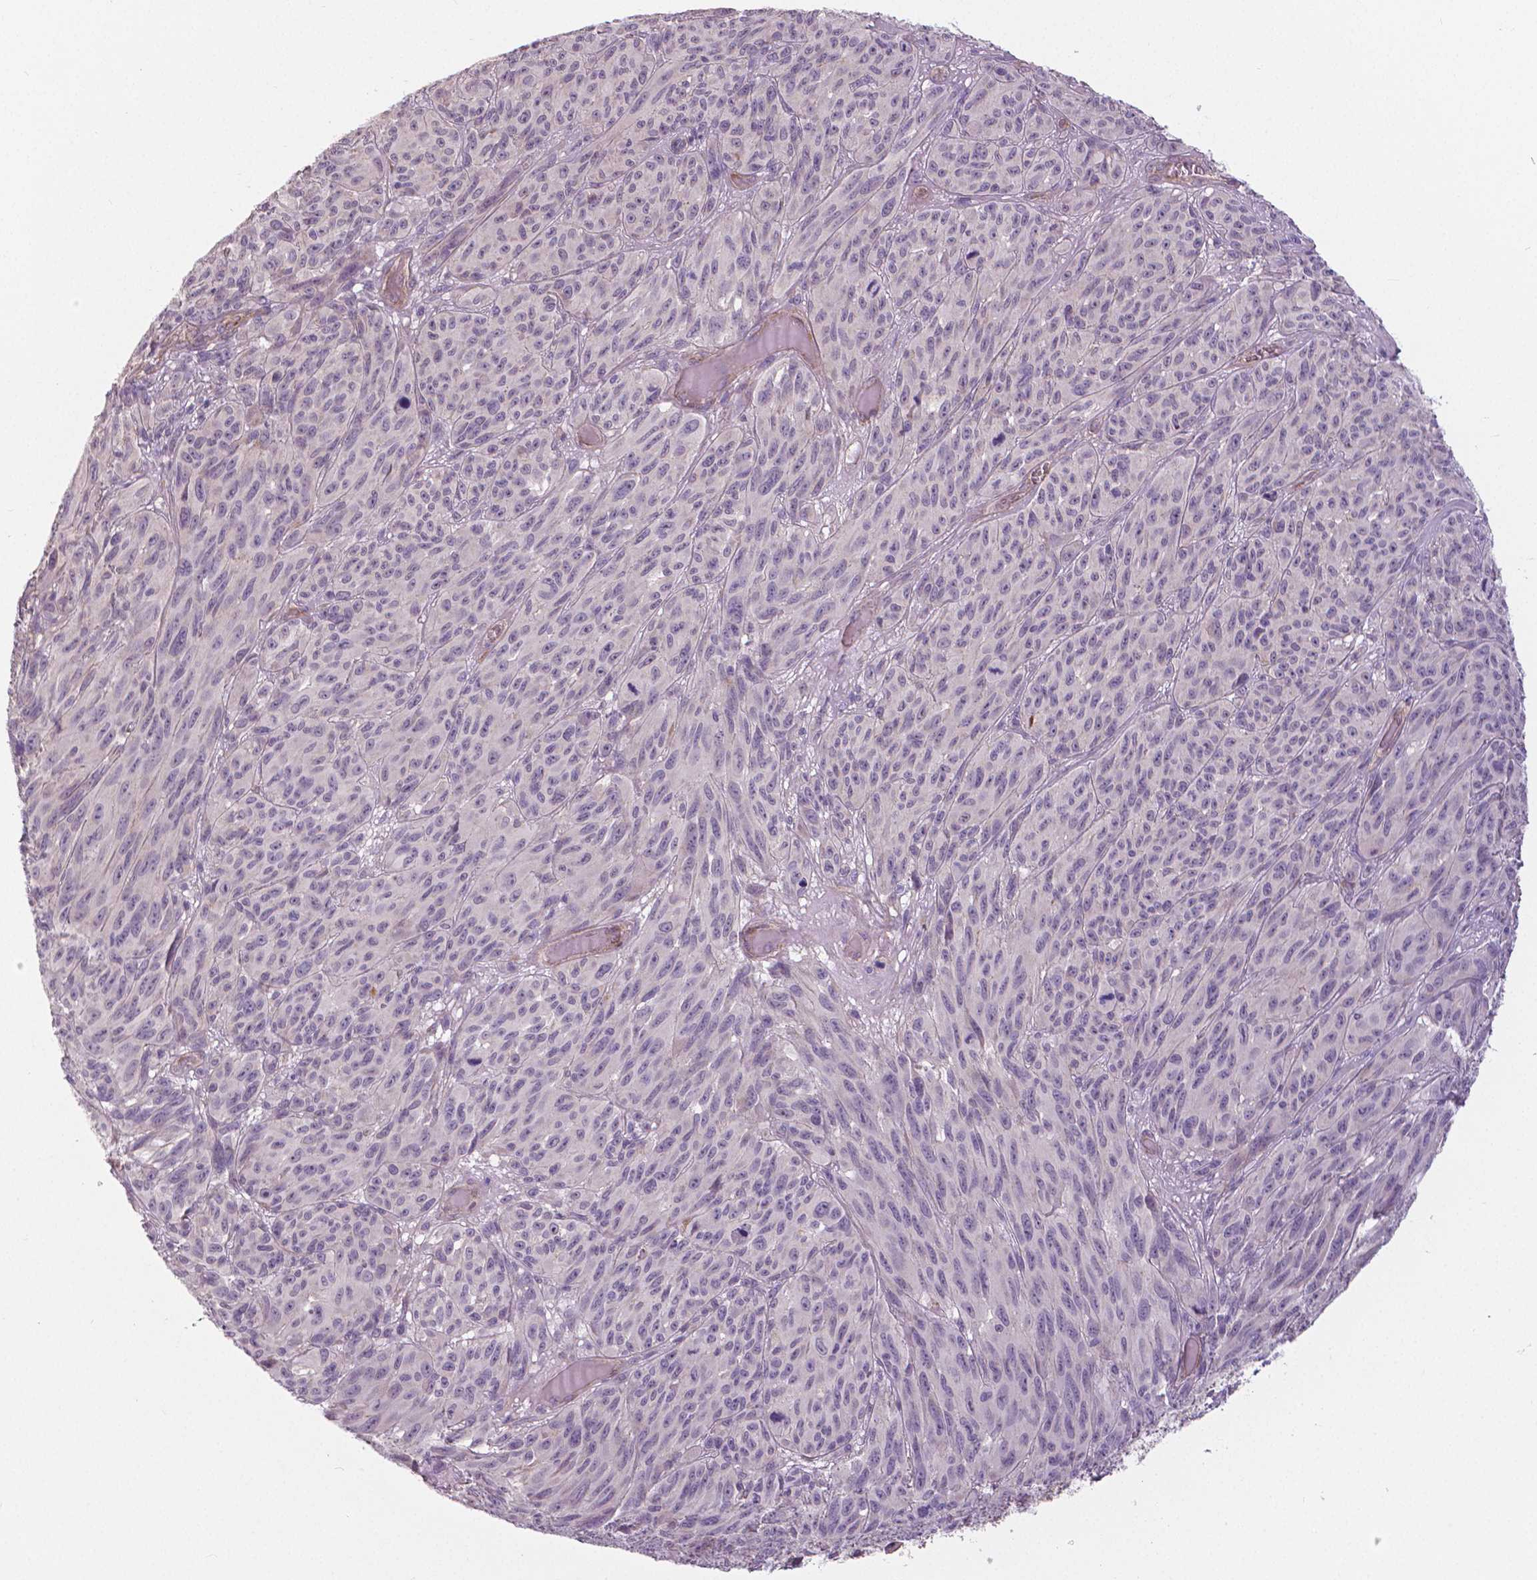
{"staining": {"intensity": "negative", "quantity": "none", "location": "none"}, "tissue": "melanoma", "cell_type": "Tumor cells", "image_type": "cancer", "snomed": [{"axis": "morphology", "description": "Malignant melanoma, NOS"}, {"axis": "topography", "description": "Vulva, labia, clitoris and Bartholin´s gland, NO"}], "caption": "Tumor cells show no significant protein expression in malignant melanoma.", "gene": "FLT1", "patient": {"sex": "female", "age": 75}}